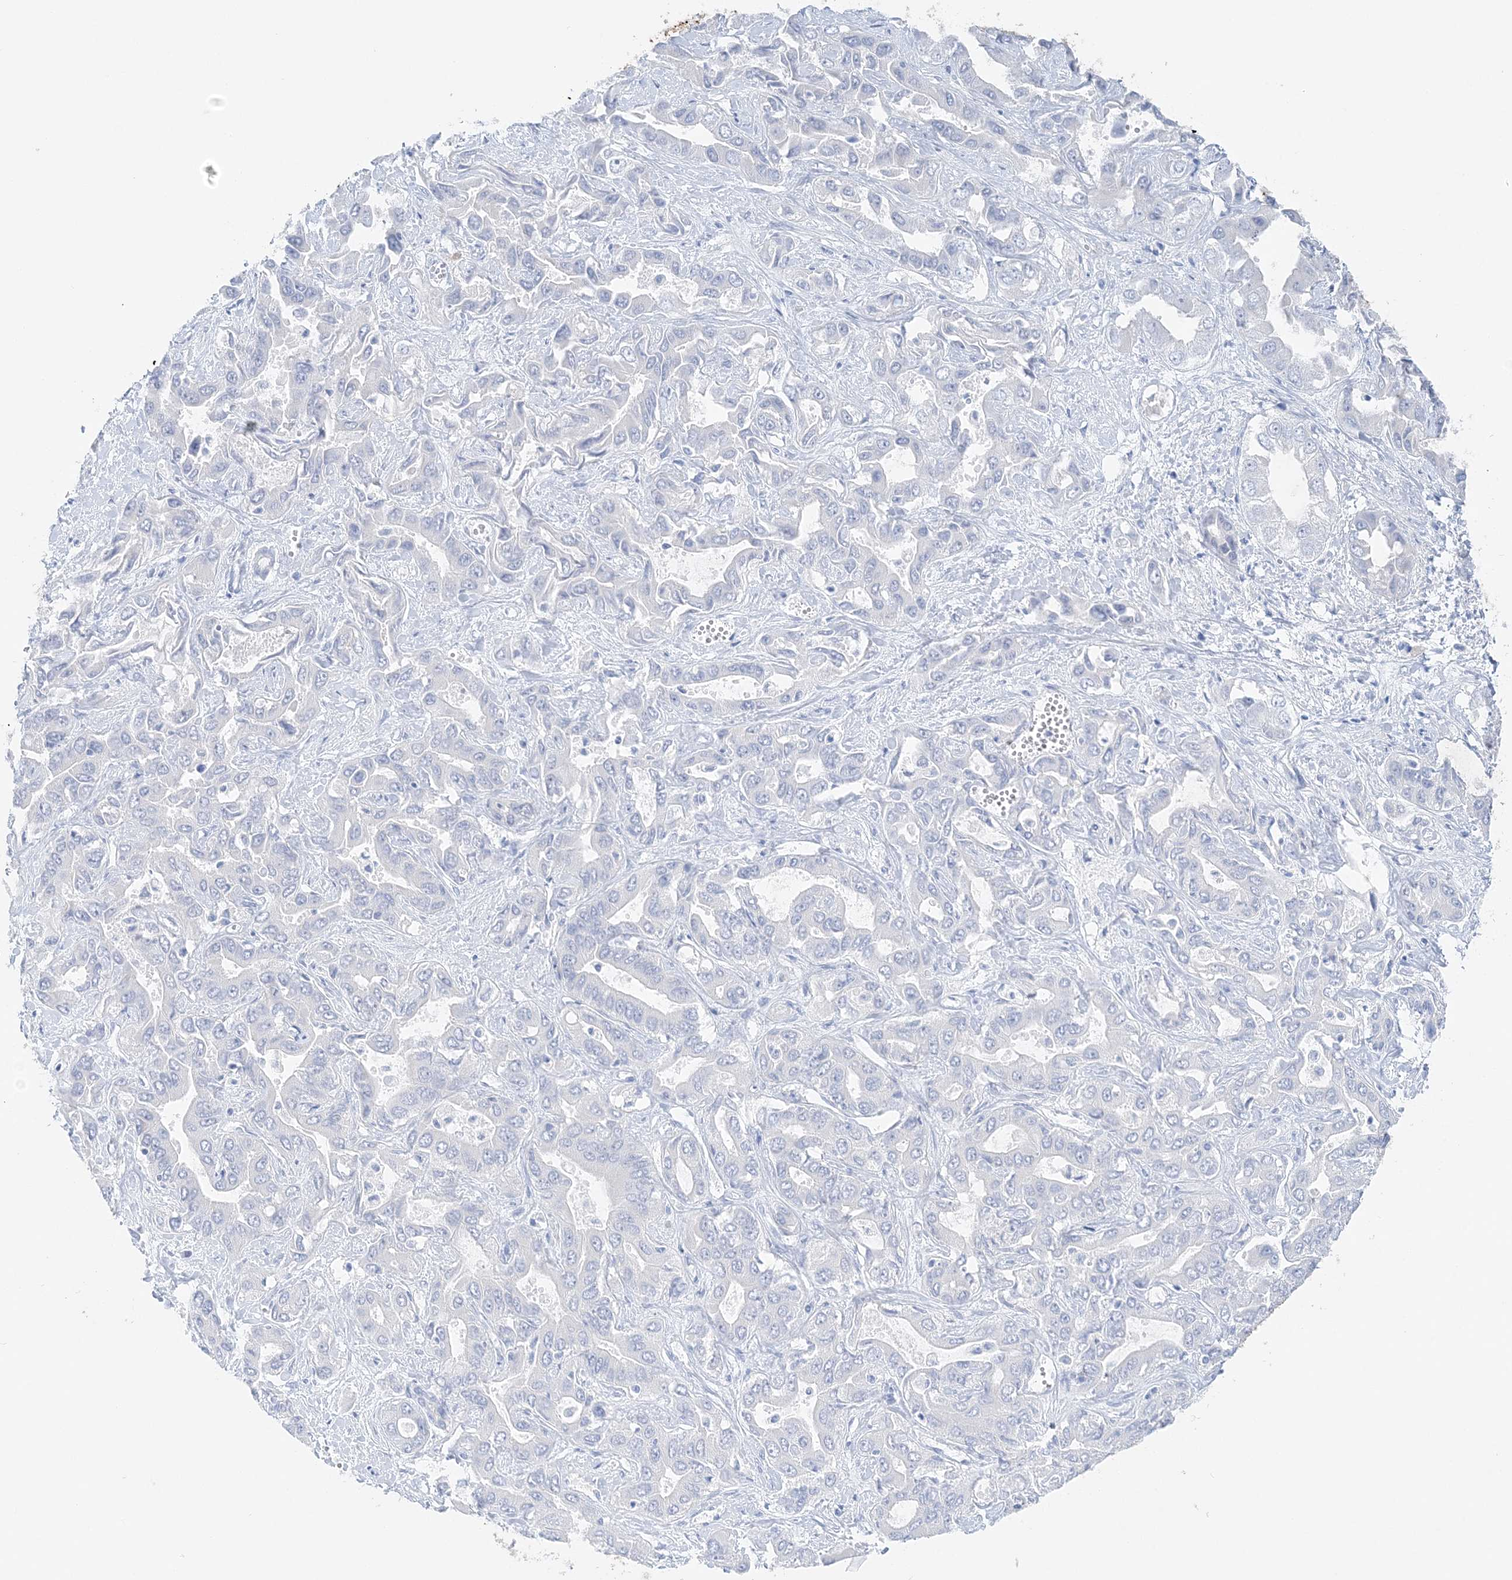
{"staining": {"intensity": "negative", "quantity": "none", "location": "none"}, "tissue": "liver cancer", "cell_type": "Tumor cells", "image_type": "cancer", "snomed": [{"axis": "morphology", "description": "Cholangiocarcinoma"}, {"axis": "topography", "description": "Liver"}], "caption": "Histopathology image shows no significant protein positivity in tumor cells of liver cholangiocarcinoma.", "gene": "HMGCS1", "patient": {"sex": "female", "age": 52}}